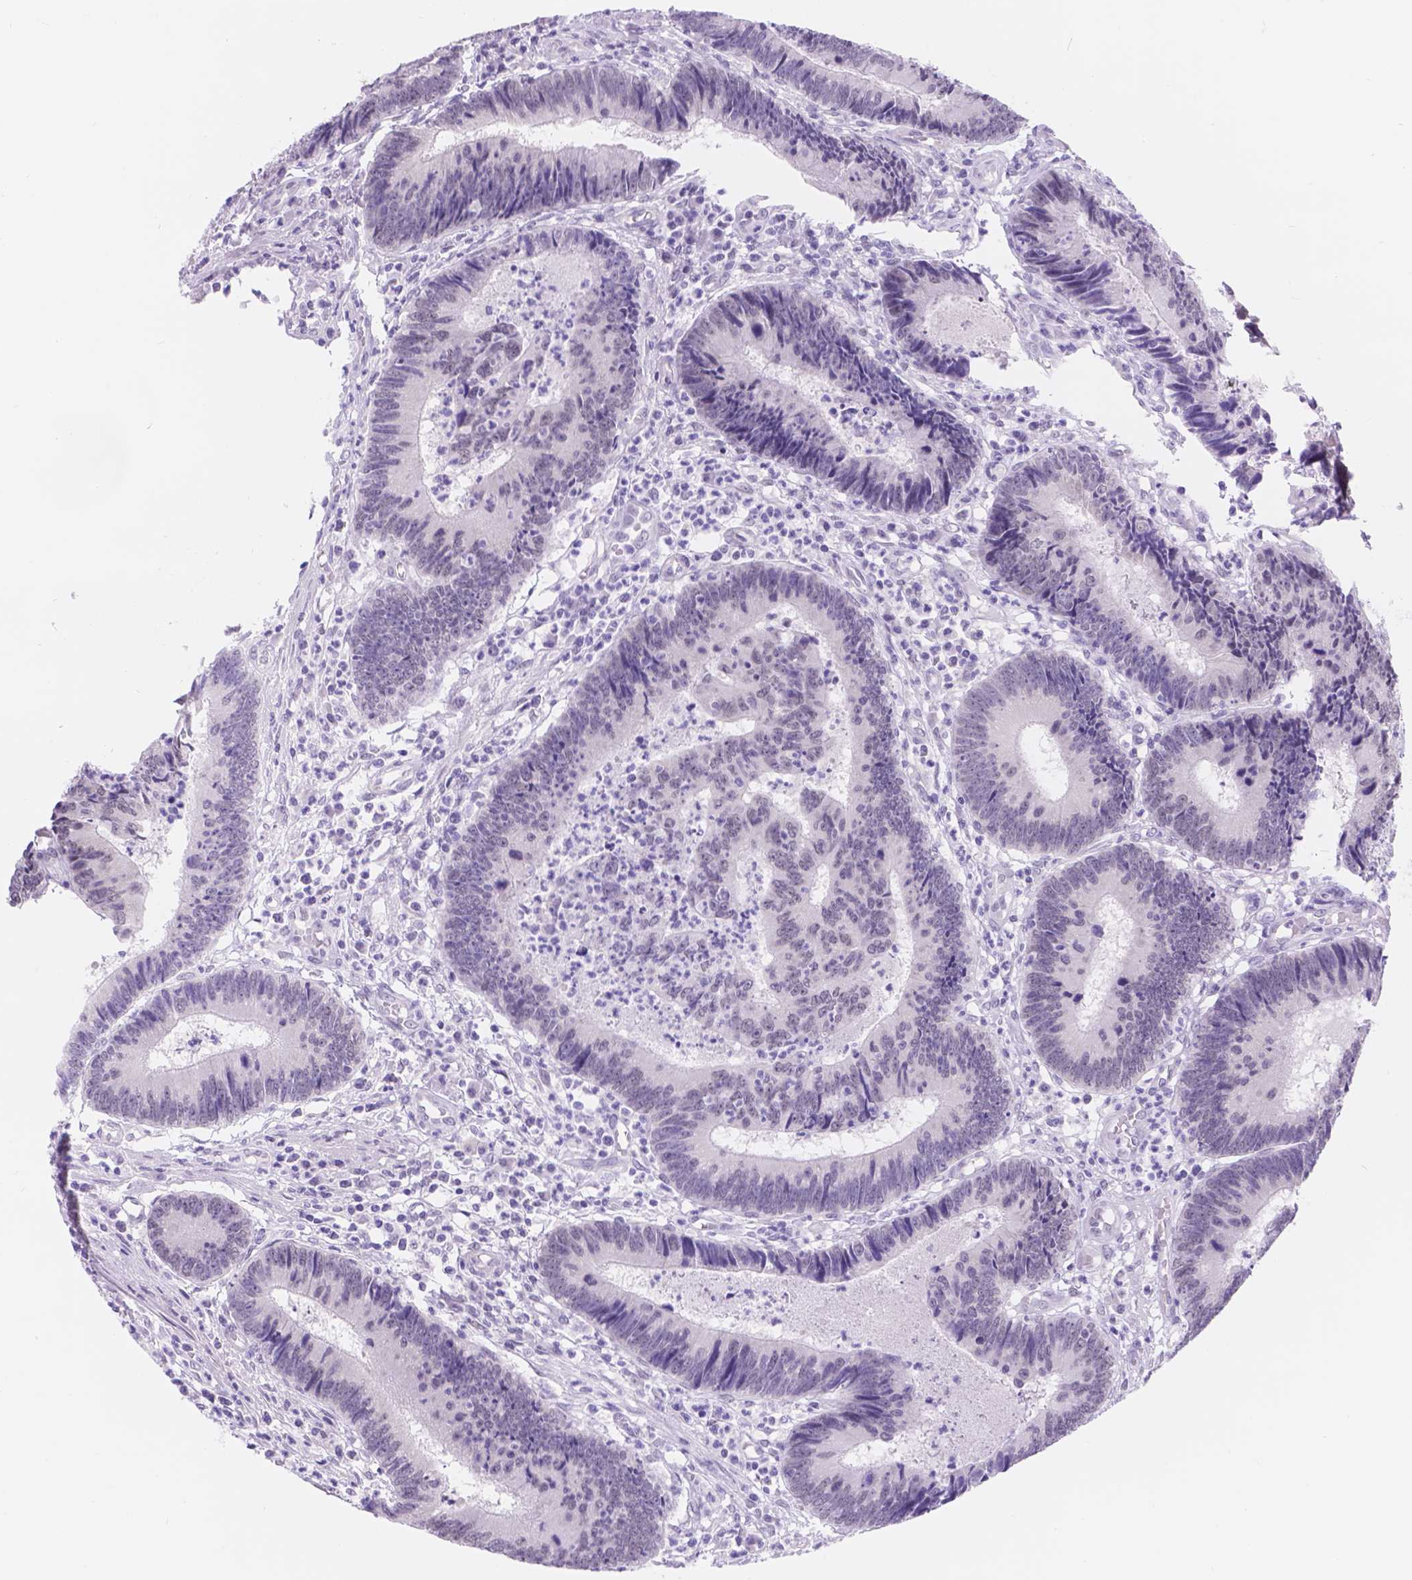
{"staining": {"intensity": "negative", "quantity": "none", "location": "none"}, "tissue": "colorectal cancer", "cell_type": "Tumor cells", "image_type": "cancer", "snomed": [{"axis": "morphology", "description": "Adenocarcinoma, NOS"}, {"axis": "topography", "description": "Colon"}], "caption": "This is a histopathology image of immunohistochemistry staining of colorectal cancer, which shows no positivity in tumor cells.", "gene": "DCC", "patient": {"sex": "female", "age": 67}}